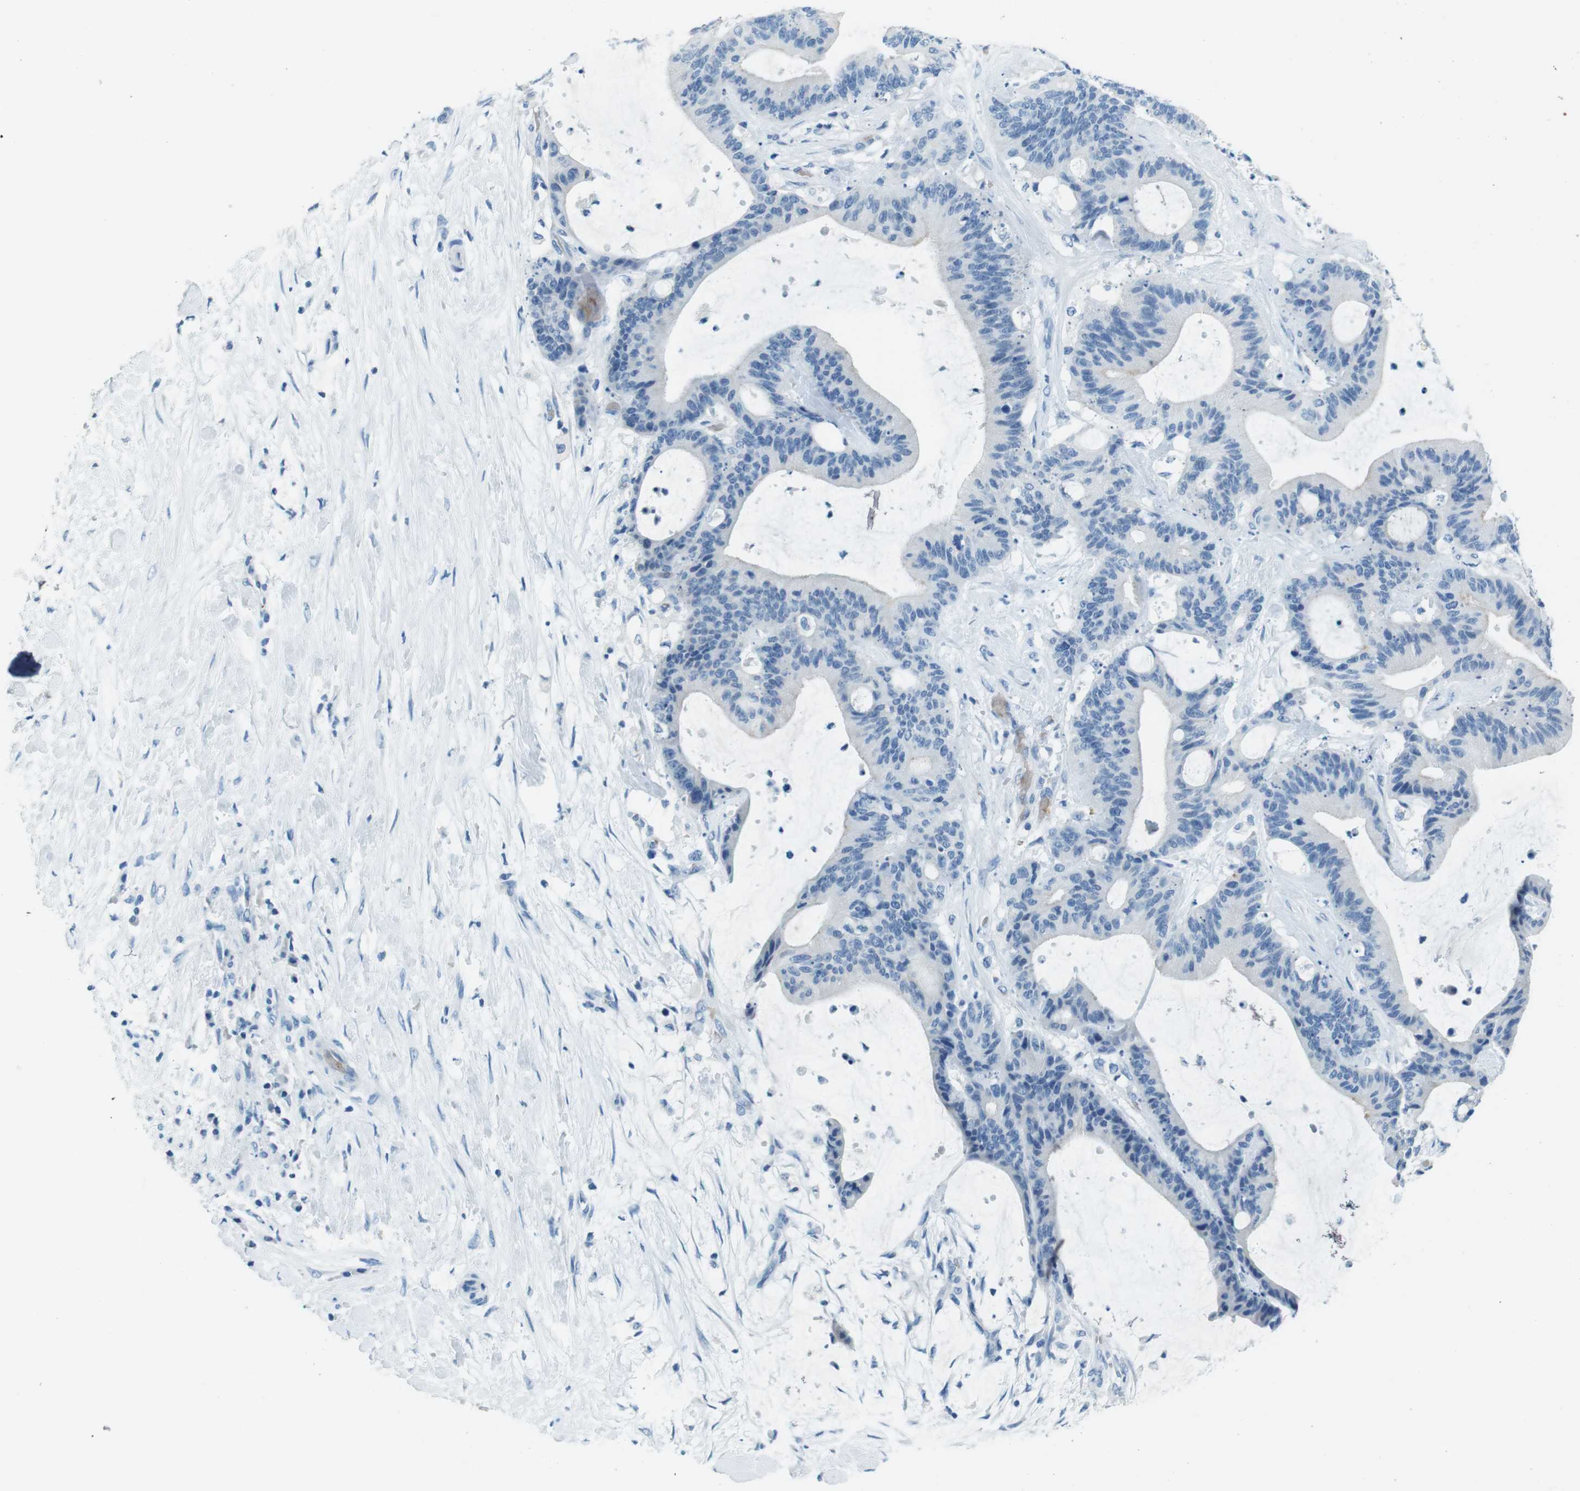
{"staining": {"intensity": "negative", "quantity": "none", "location": "none"}, "tissue": "liver cancer", "cell_type": "Tumor cells", "image_type": "cancer", "snomed": [{"axis": "morphology", "description": "Cholangiocarcinoma"}, {"axis": "topography", "description": "Liver"}], "caption": "Immunohistochemical staining of liver cholangiocarcinoma shows no significant staining in tumor cells.", "gene": "TFAP2C", "patient": {"sex": "female", "age": 73}}